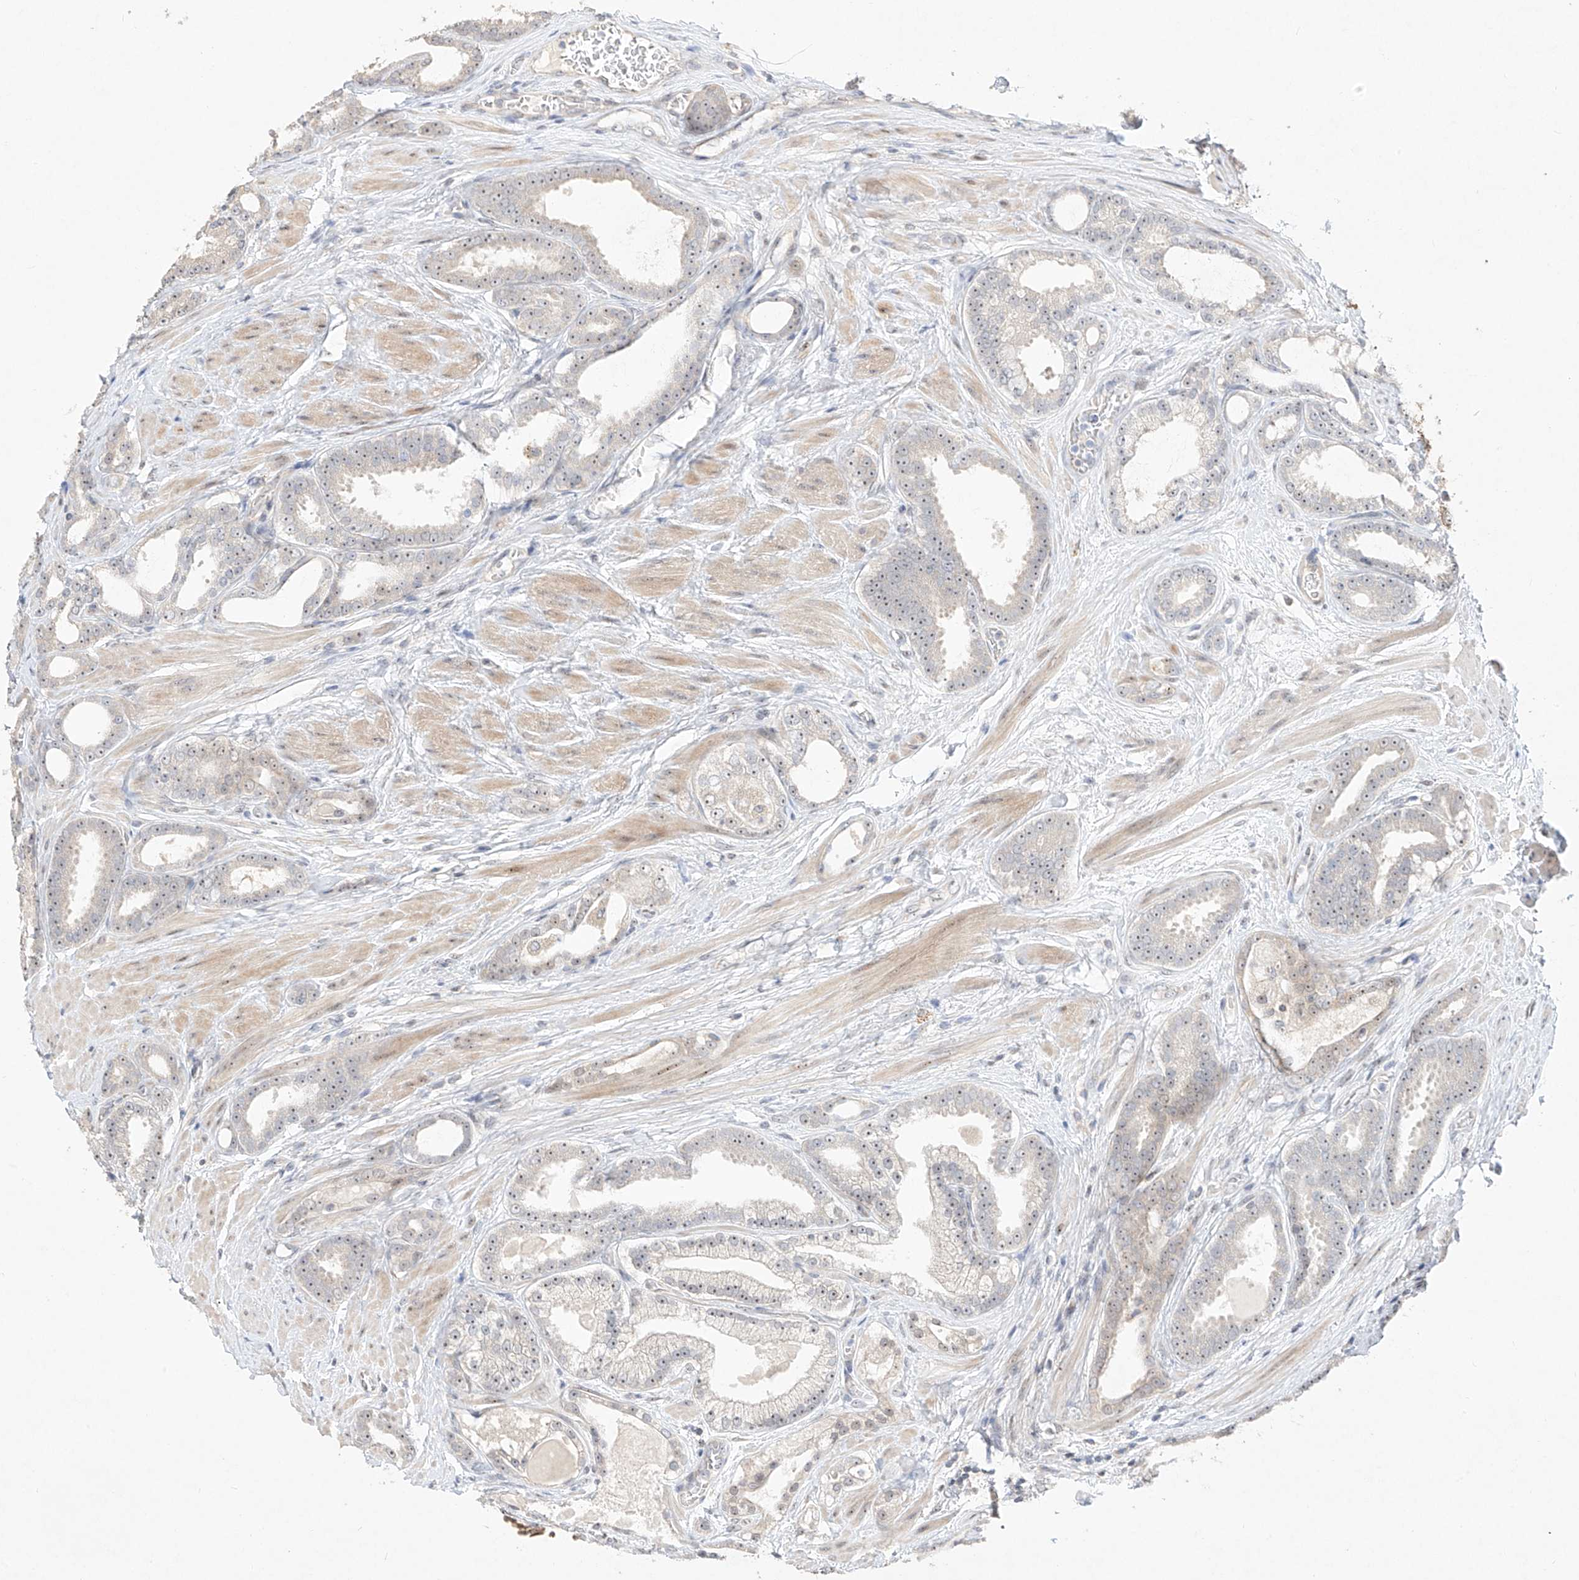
{"staining": {"intensity": "weak", "quantity": "25%-75%", "location": "nuclear"}, "tissue": "prostate cancer", "cell_type": "Tumor cells", "image_type": "cancer", "snomed": [{"axis": "morphology", "description": "Adenocarcinoma, High grade"}, {"axis": "topography", "description": "Prostate"}], "caption": "Weak nuclear staining for a protein is identified in about 25%-75% of tumor cells of prostate cancer (adenocarcinoma (high-grade)) using immunohistochemistry (IHC).", "gene": "TASP1", "patient": {"sex": "male", "age": 60}}